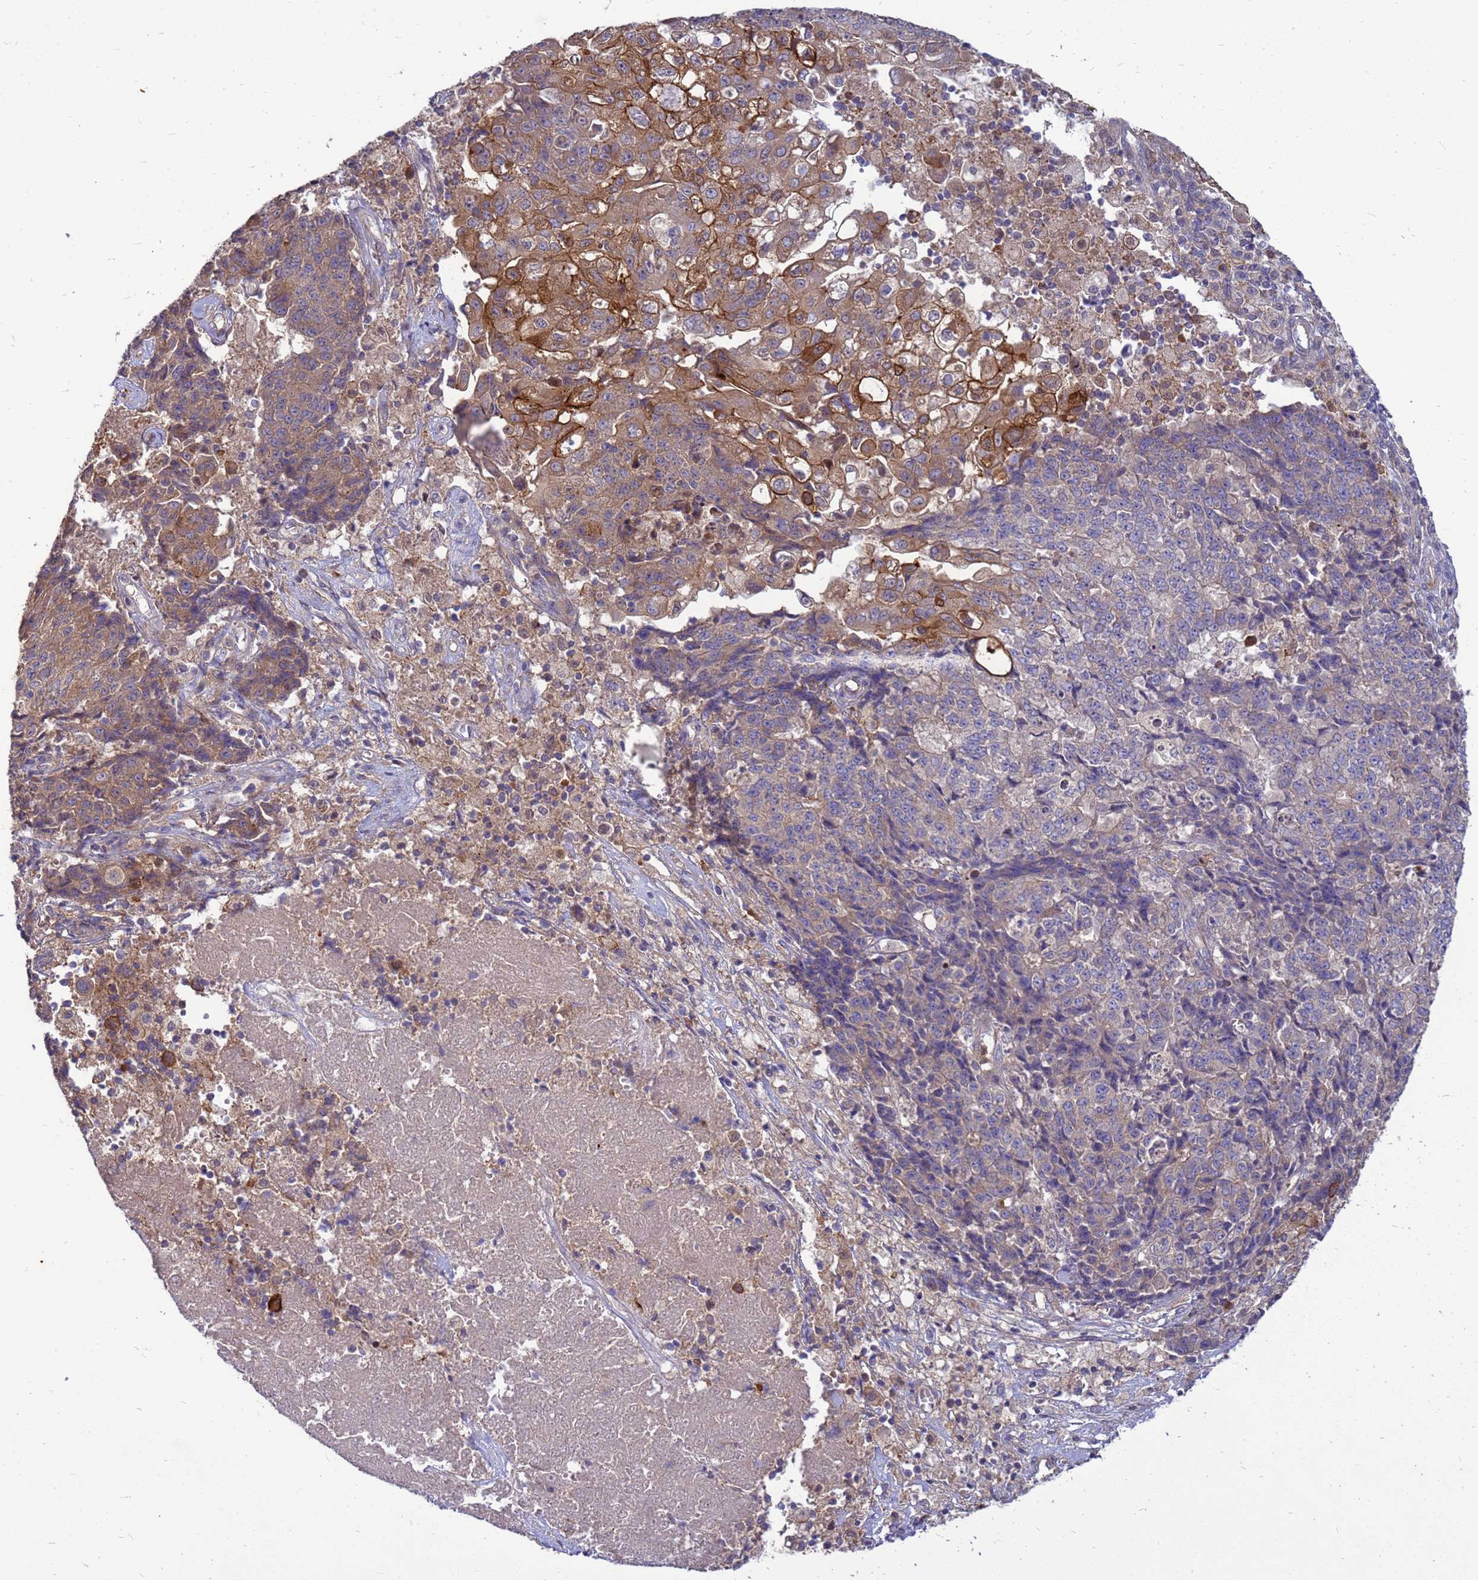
{"staining": {"intensity": "moderate", "quantity": "<25%", "location": "cytoplasmic/membranous"}, "tissue": "ovarian cancer", "cell_type": "Tumor cells", "image_type": "cancer", "snomed": [{"axis": "morphology", "description": "Carcinoma, endometroid"}, {"axis": "topography", "description": "Ovary"}], "caption": "Brown immunohistochemical staining in ovarian endometroid carcinoma exhibits moderate cytoplasmic/membranous staining in about <25% of tumor cells. (brown staining indicates protein expression, while blue staining denotes nuclei).", "gene": "RNF215", "patient": {"sex": "female", "age": 42}}